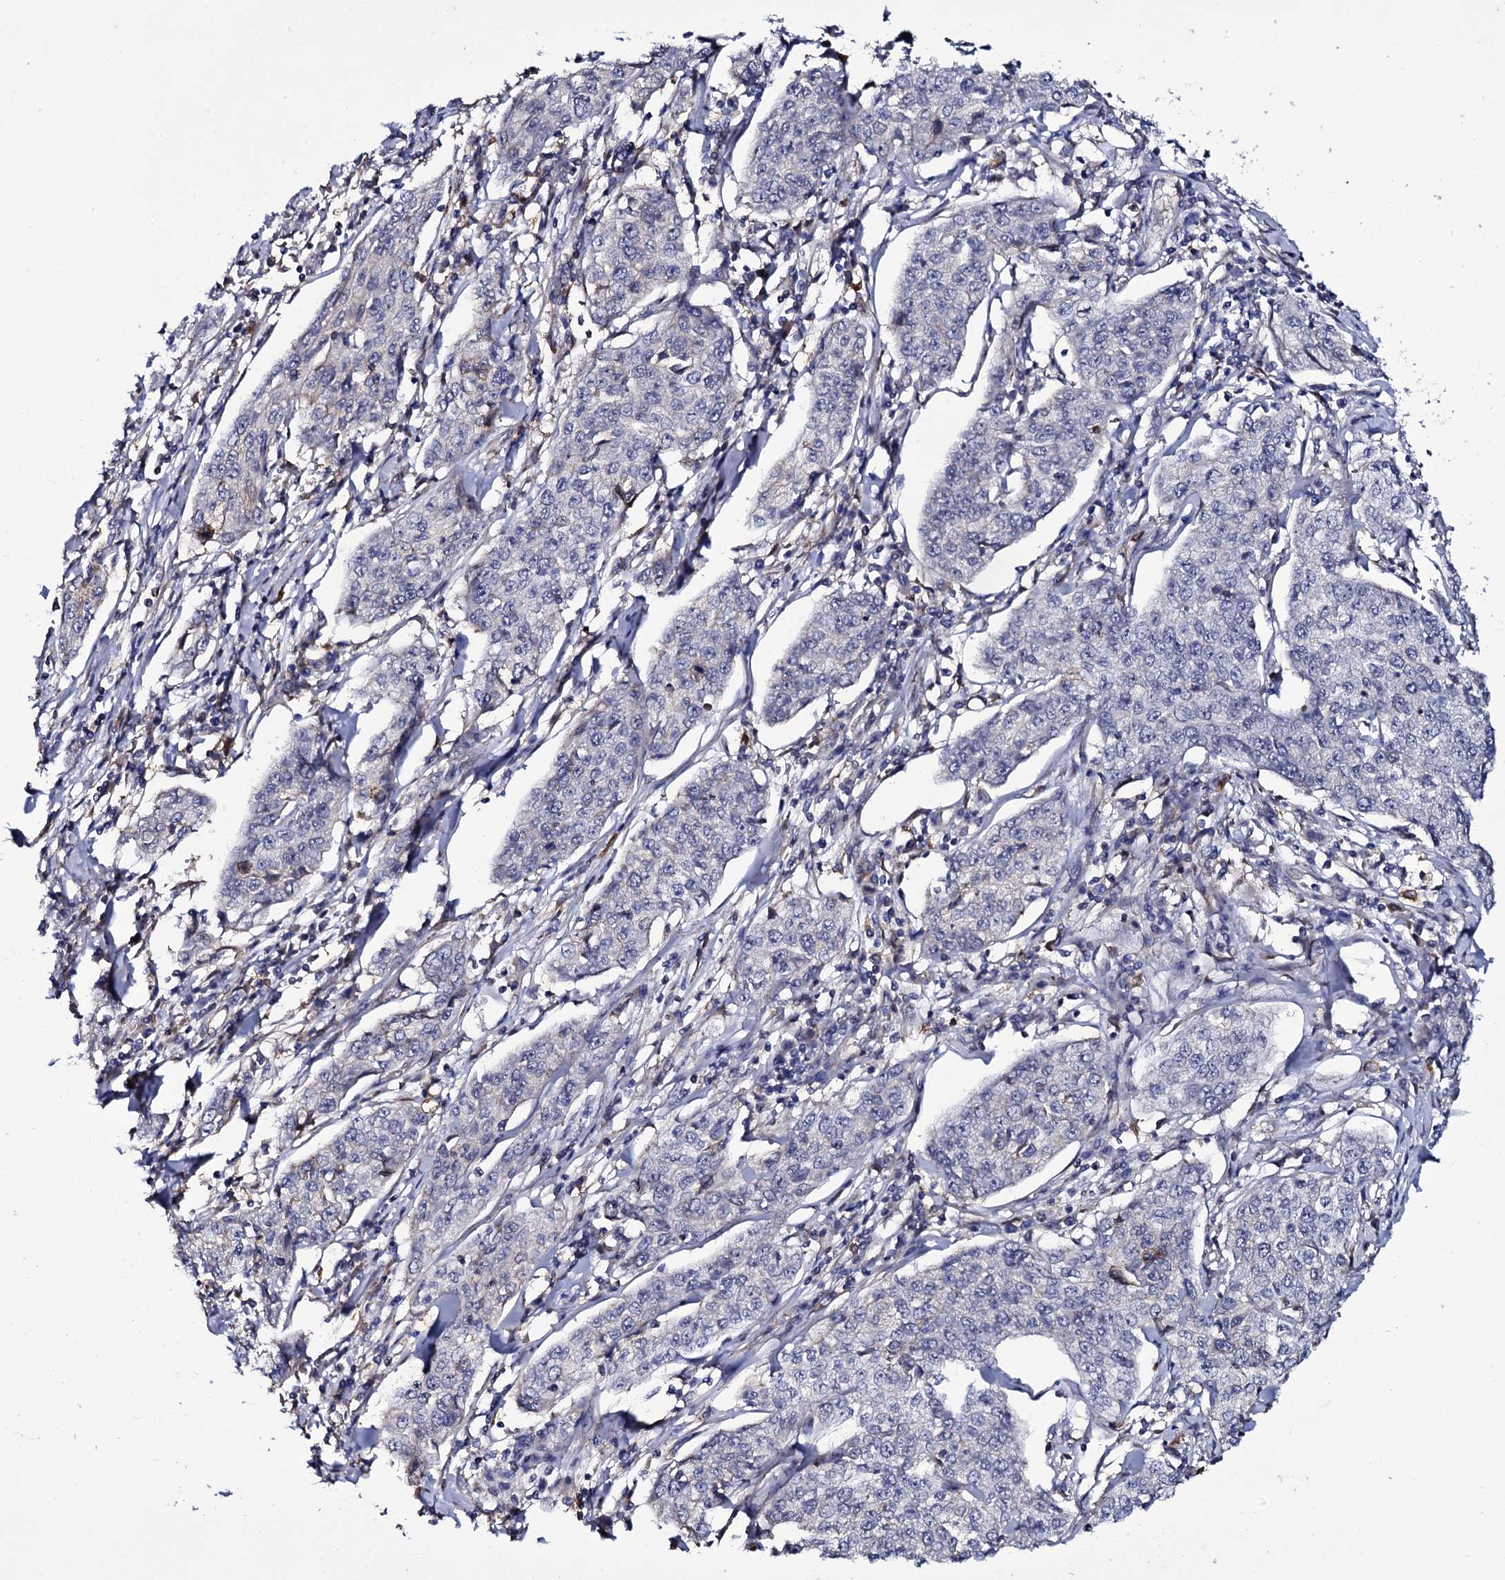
{"staining": {"intensity": "negative", "quantity": "none", "location": "none"}, "tissue": "cervical cancer", "cell_type": "Tumor cells", "image_type": "cancer", "snomed": [{"axis": "morphology", "description": "Squamous cell carcinoma, NOS"}, {"axis": "topography", "description": "Cervix"}], "caption": "Cervical cancer (squamous cell carcinoma) was stained to show a protein in brown. There is no significant expression in tumor cells. Brightfield microscopy of immunohistochemistry stained with DAB (3,3'-diaminobenzidine) (brown) and hematoxylin (blue), captured at high magnification.", "gene": "TTC23", "patient": {"sex": "female", "age": 35}}